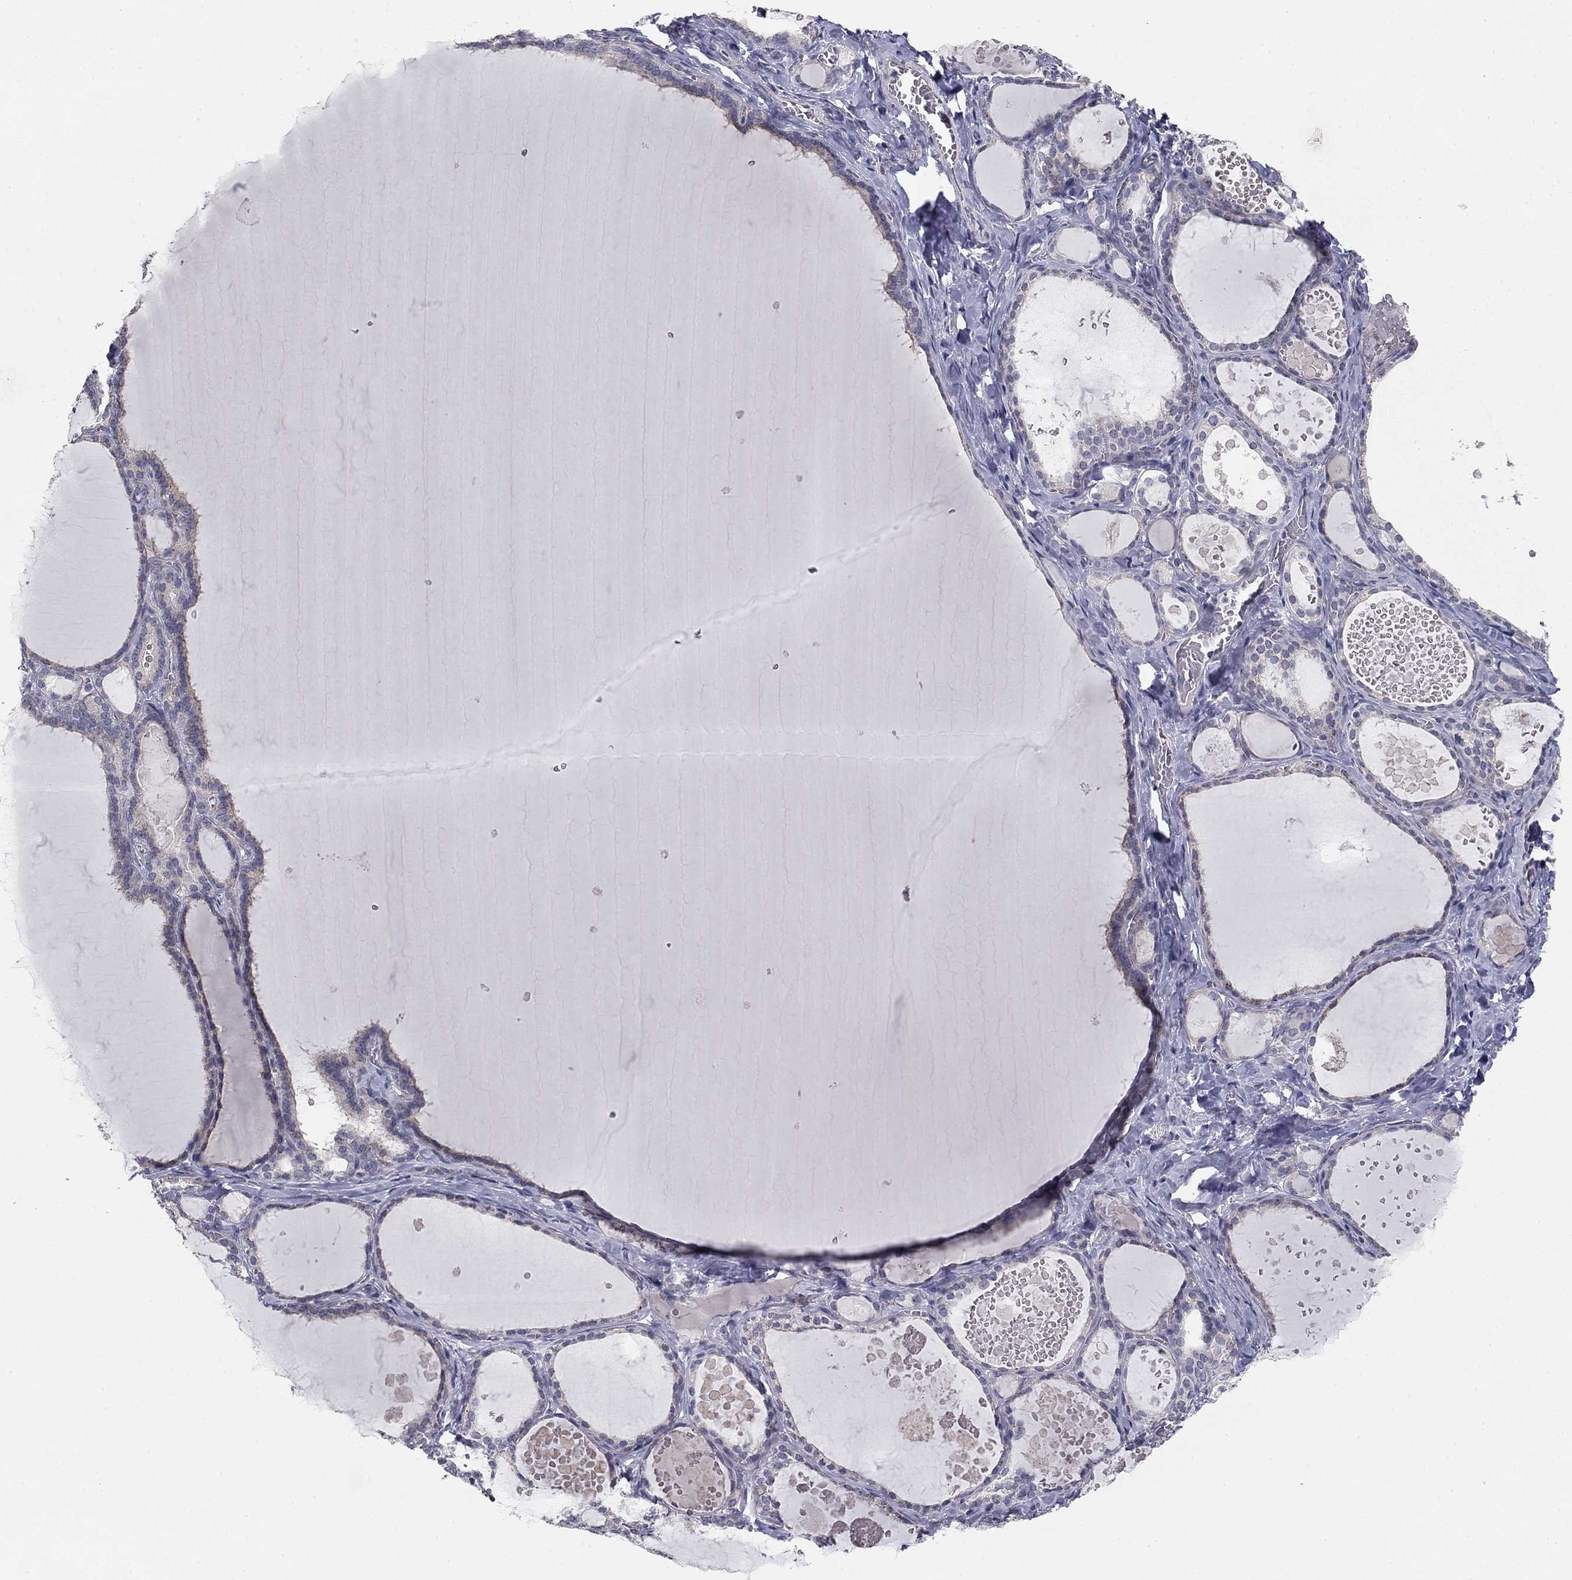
{"staining": {"intensity": "negative", "quantity": "none", "location": "none"}, "tissue": "thyroid gland", "cell_type": "Glandular cells", "image_type": "normal", "snomed": [{"axis": "morphology", "description": "Normal tissue, NOS"}, {"axis": "topography", "description": "Thyroid gland"}], "caption": "This is an IHC photomicrograph of benign thyroid gland. There is no expression in glandular cells.", "gene": "SEPTIN3", "patient": {"sex": "female", "age": 56}}